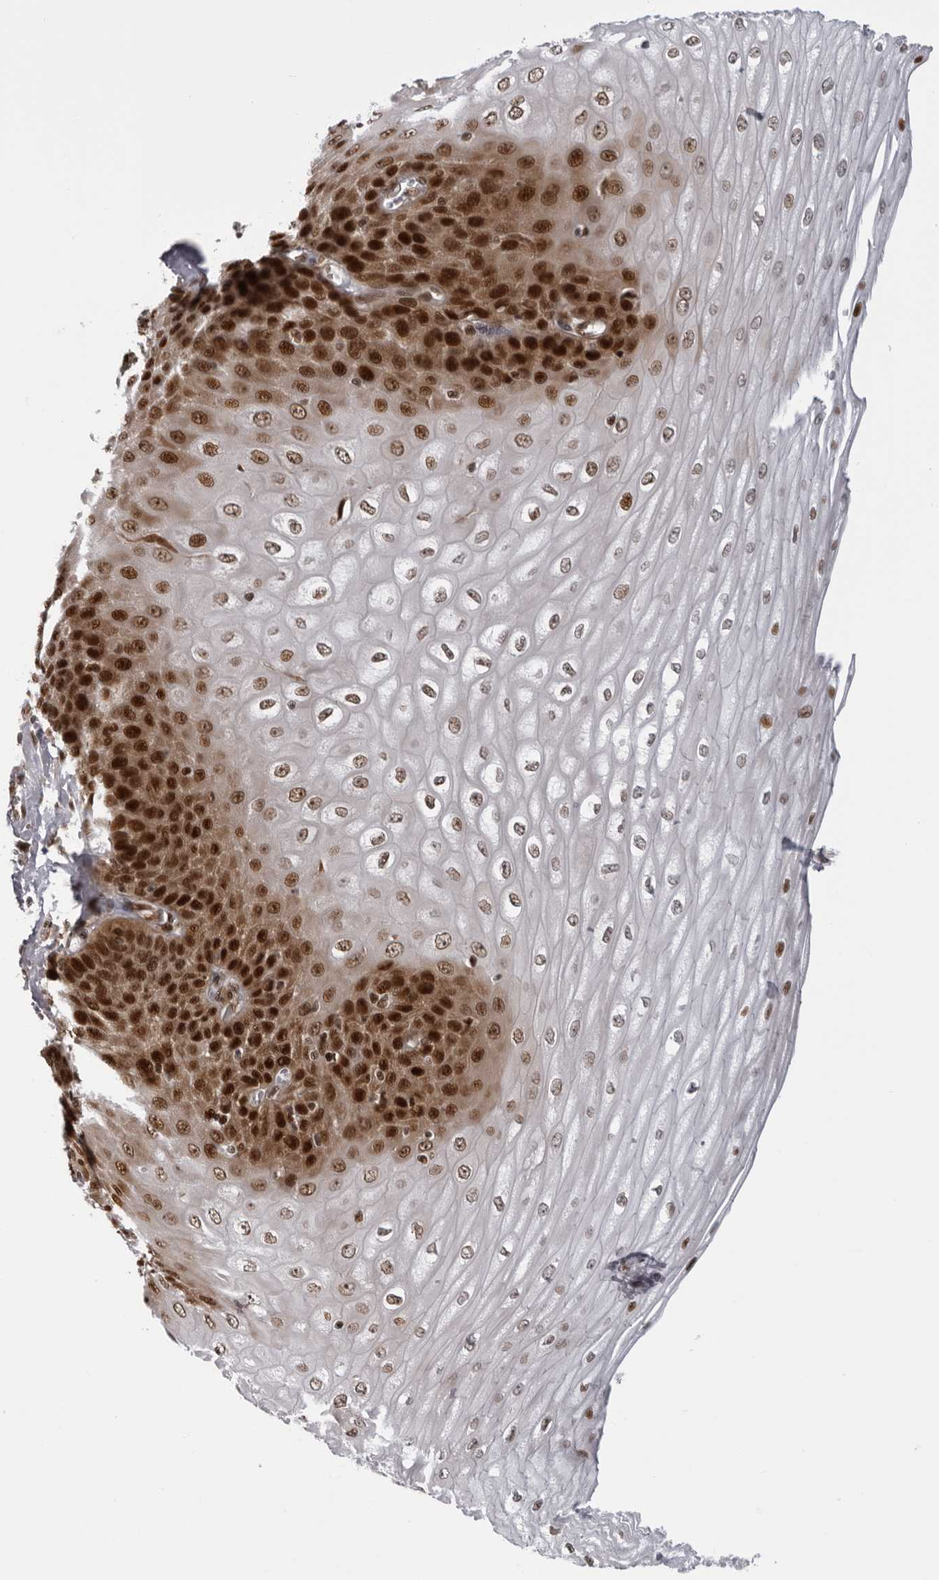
{"staining": {"intensity": "strong", "quantity": "25%-75%", "location": "nuclear"}, "tissue": "esophagus", "cell_type": "Squamous epithelial cells", "image_type": "normal", "snomed": [{"axis": "morphology", "description": "Normal tissue, NOS"}, {"axis": "topography", "description": "Esophagus"}], "caption": "The image displays immunohistochemical staining of unremarkable esophagus. There is strong nuclear positivity is seen in approximately 25%-75% of squamous epithelial cells.", "gene": "GCSAML", "patient": {"sex": "male", "age": 60}}